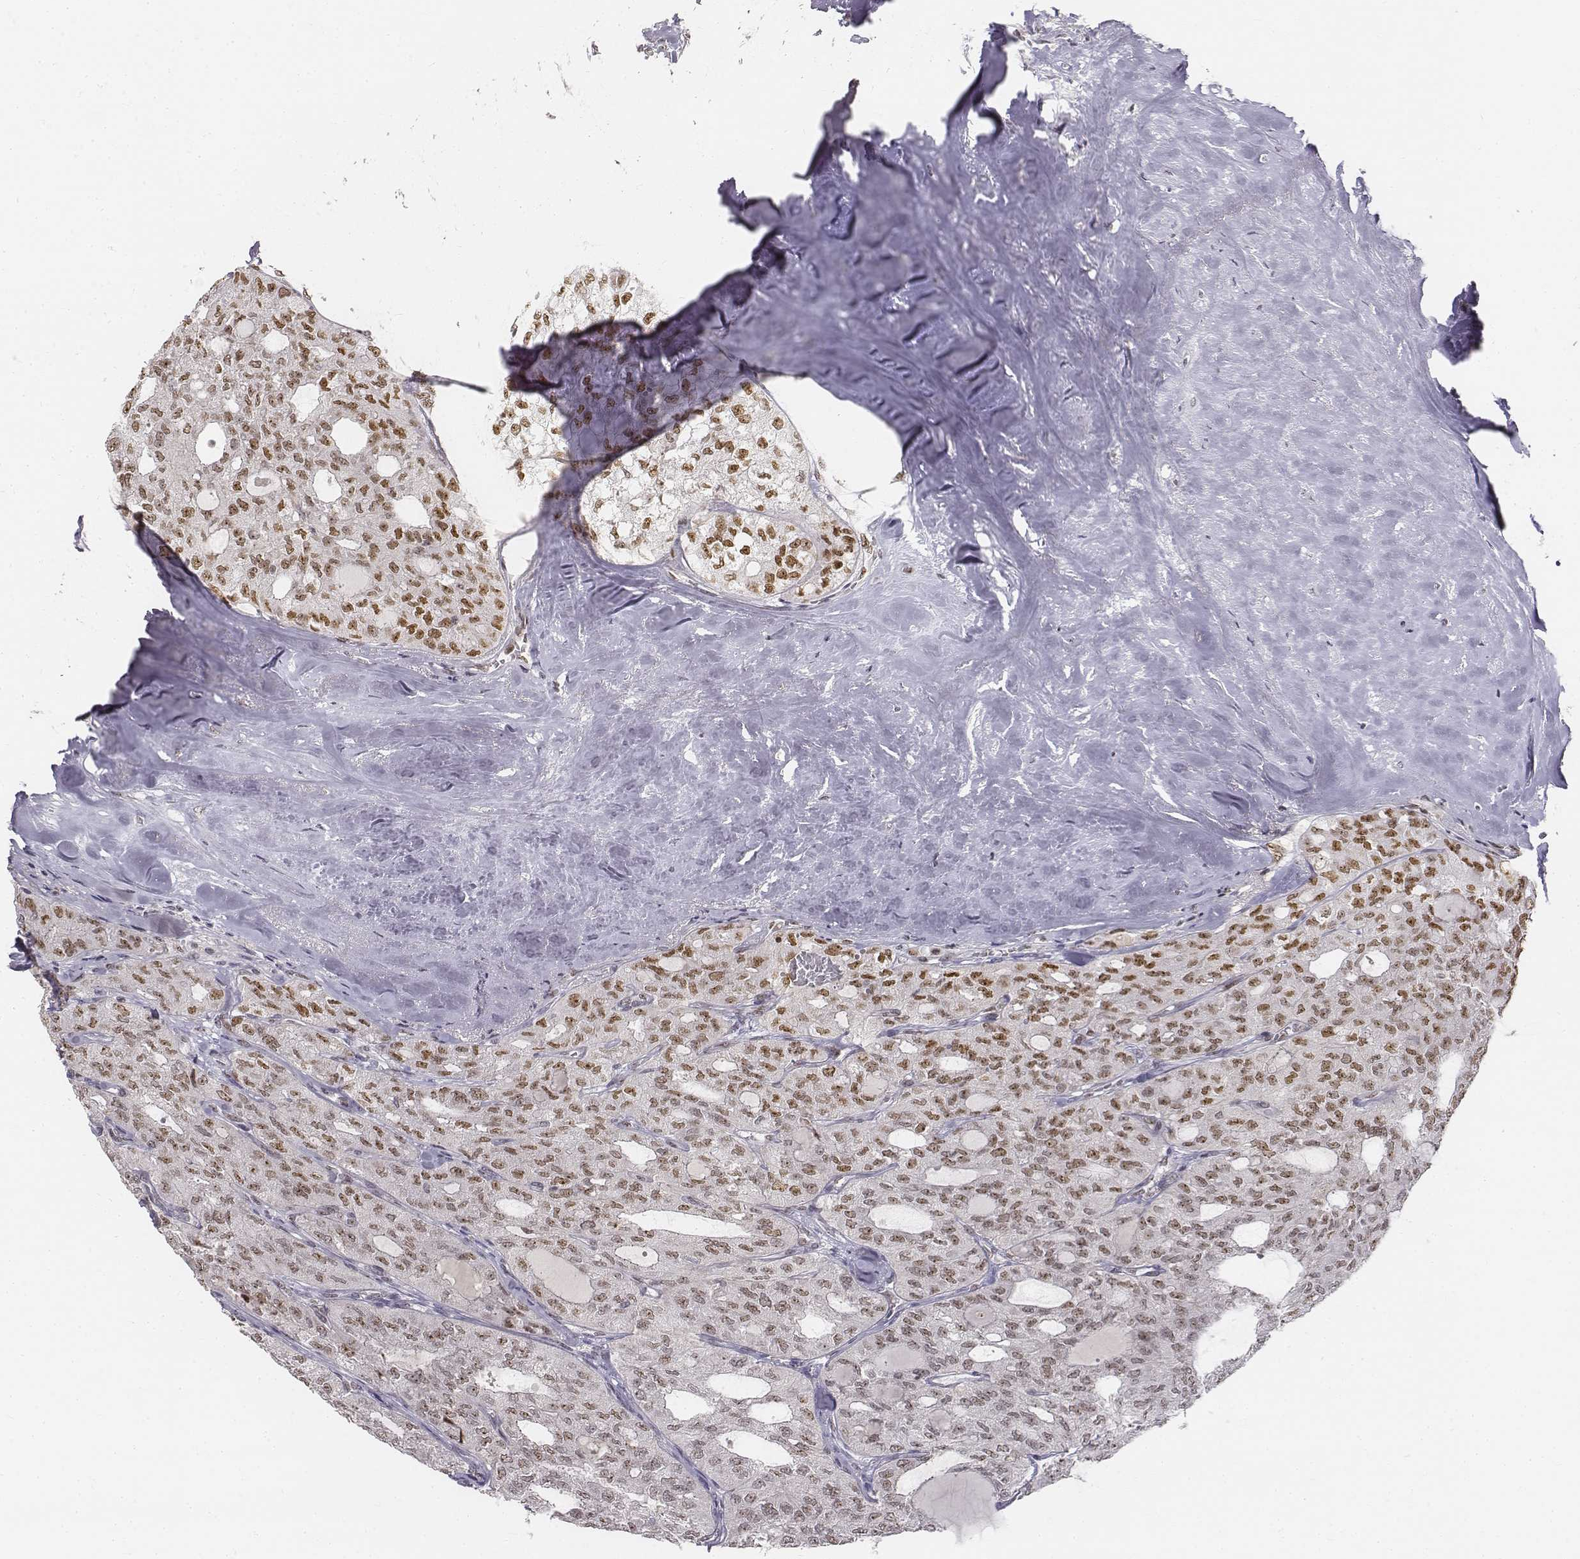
{"staining": {"intensity": "strong", "quantity": ">75%", "location": "nuclear"}, "tissue": "thyroid cancer", "cell_type": "Tumor cells", "image_type": "cancer", "snomed": [{"axis": "morphology", "description": "Follicular adenoma carcinoma, NOS"}, {"axis": "topography", "description": "Thyroid gland"}], "caption": "The immunohistochemical stain highlights strong nuclear positivity in tumor cells of thyroid cancer (follicular adenoma carcinoma) tissue.", "gene": "PHF6", "patient": {"sex": "male", "age": 75}}